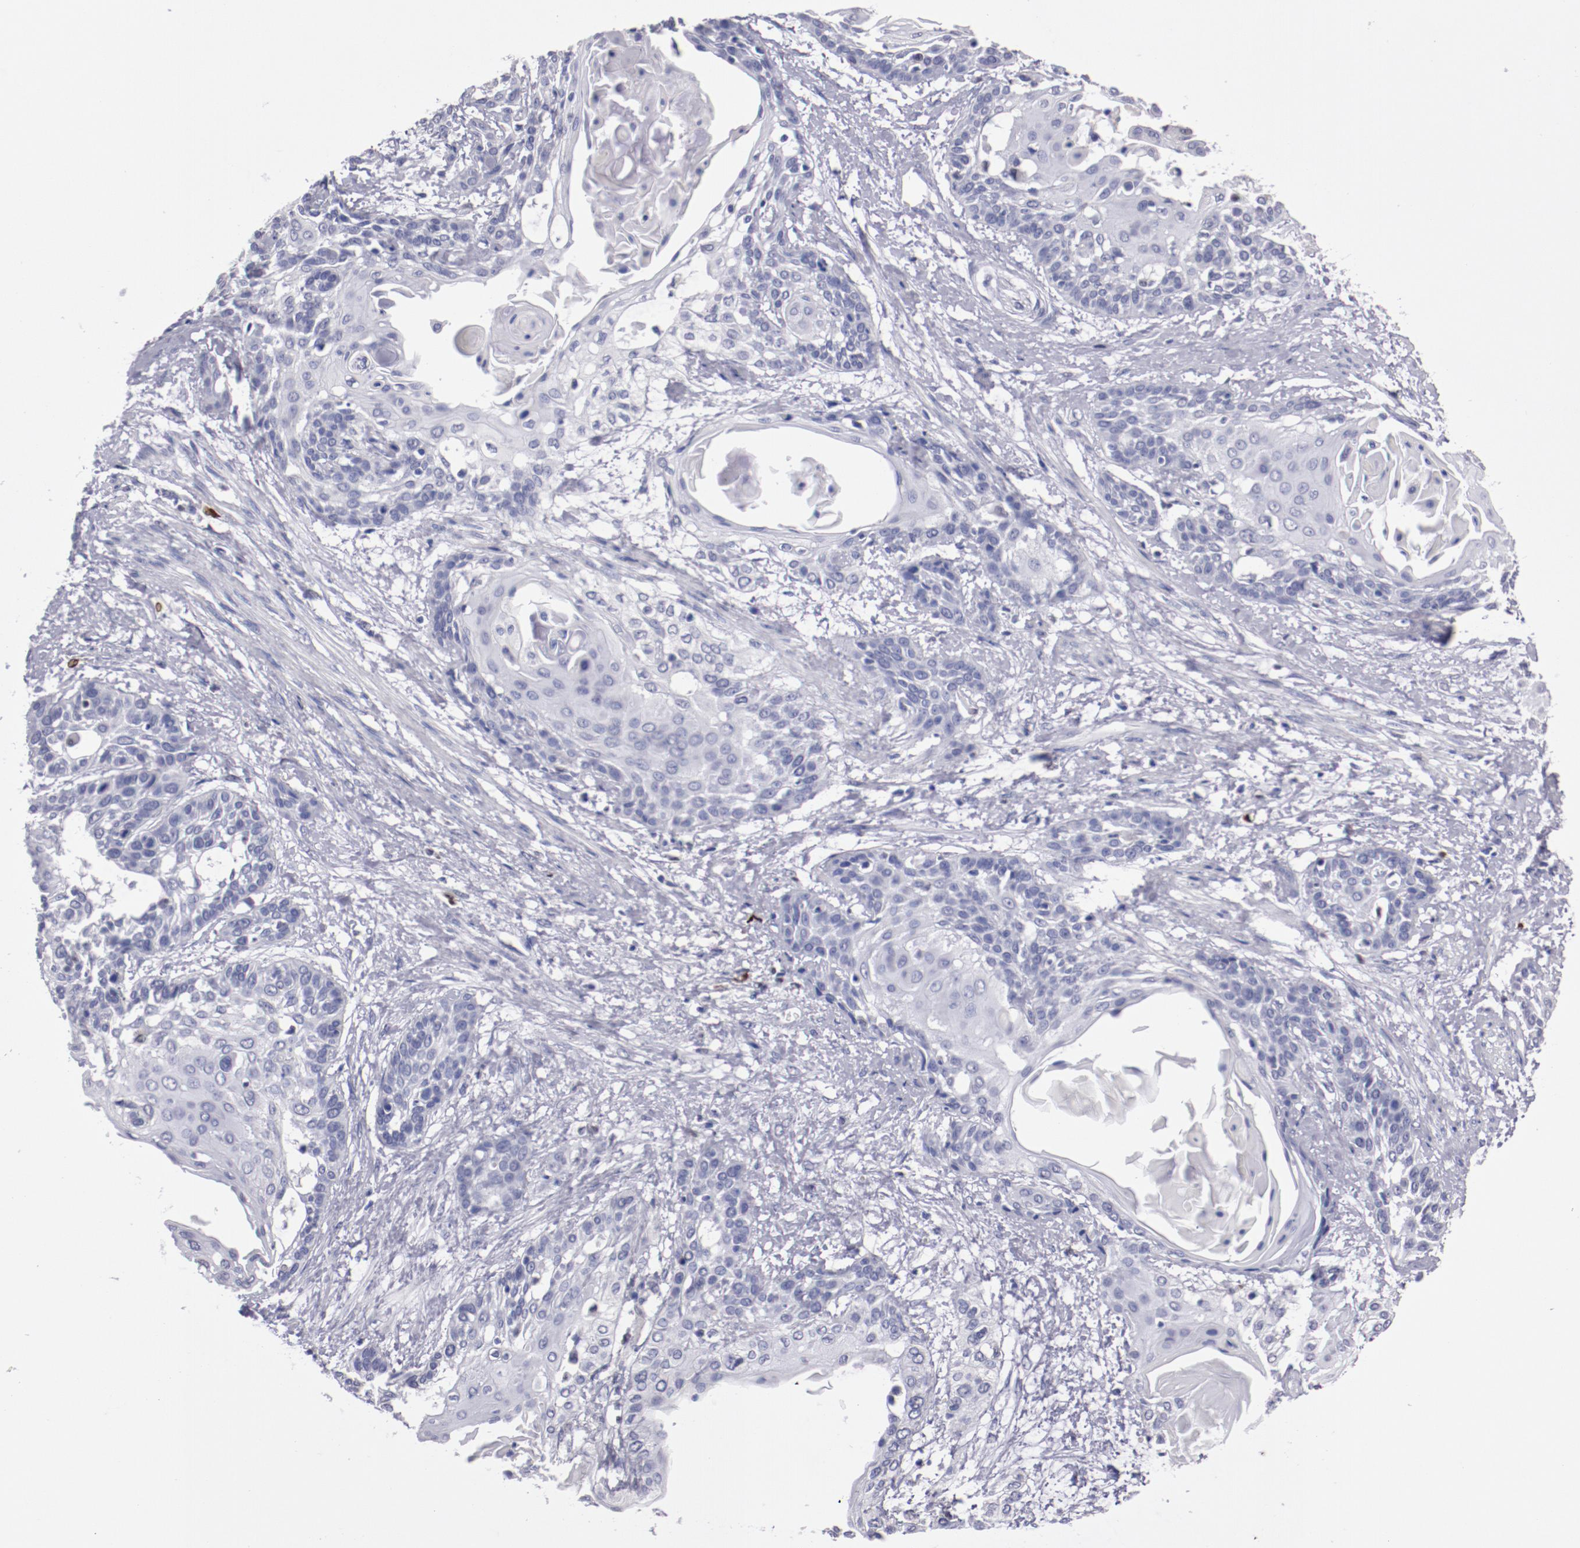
{"staining": {"intensity": "negative", "quantity": "none", "location": "none"}, "tissue": "cervical cancer", "cell_type": "Tumor cells", "image_type": "cancer", "snomed": [{"axis": "morphology", "description": "Squamous cell carcinoma, NOS"}, {"axis": "topography", "description": "Cervix"}], "caption": "This is an IHC photomicrograph of squamous cell carcinoma (cervical). There is no staining in tumor cells.", "gene": "IRF8", "patient": {"sex": "female", "age": 57}}